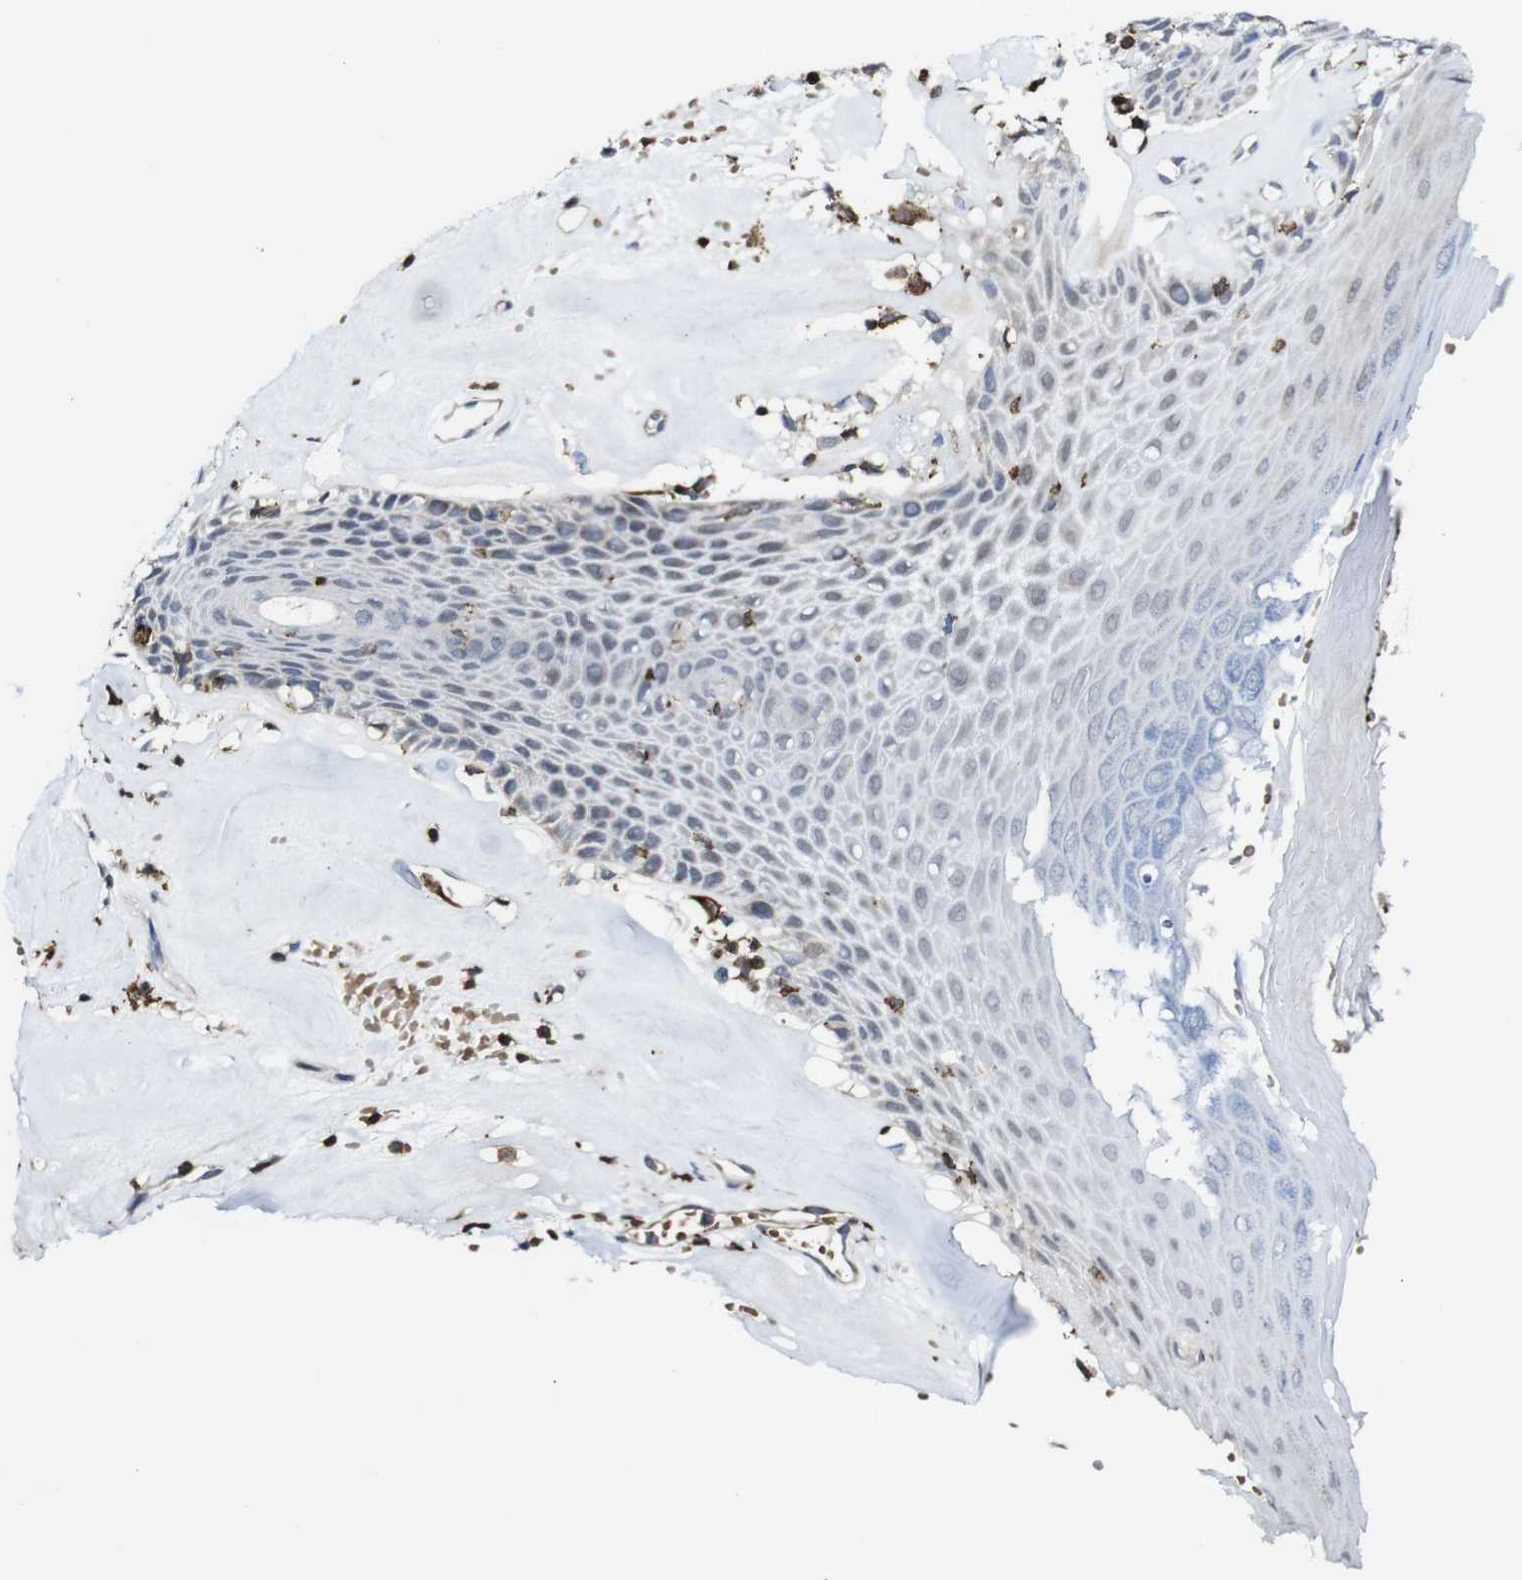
{"staining": {"intensity": "negative", "quantity": "none", "location": "none"}, "tissue": "skin", "cell_type": "Epidermal cells", "image_type": "normal", "snomed": [{"axis": "morphology", "description": "Normal tissue, NOS"}, {"axis": "morphology", "description": "Inflammation, NOS"}, {"axis": "topography", "description": "Vulva"}], "caption": "This is an immunohistochemistry (IHC) micrograph of benign human skin. There is no positivity in epidermal cells.", "gene": "JAK2", "patient": {"sex": "female", "age": 84}}